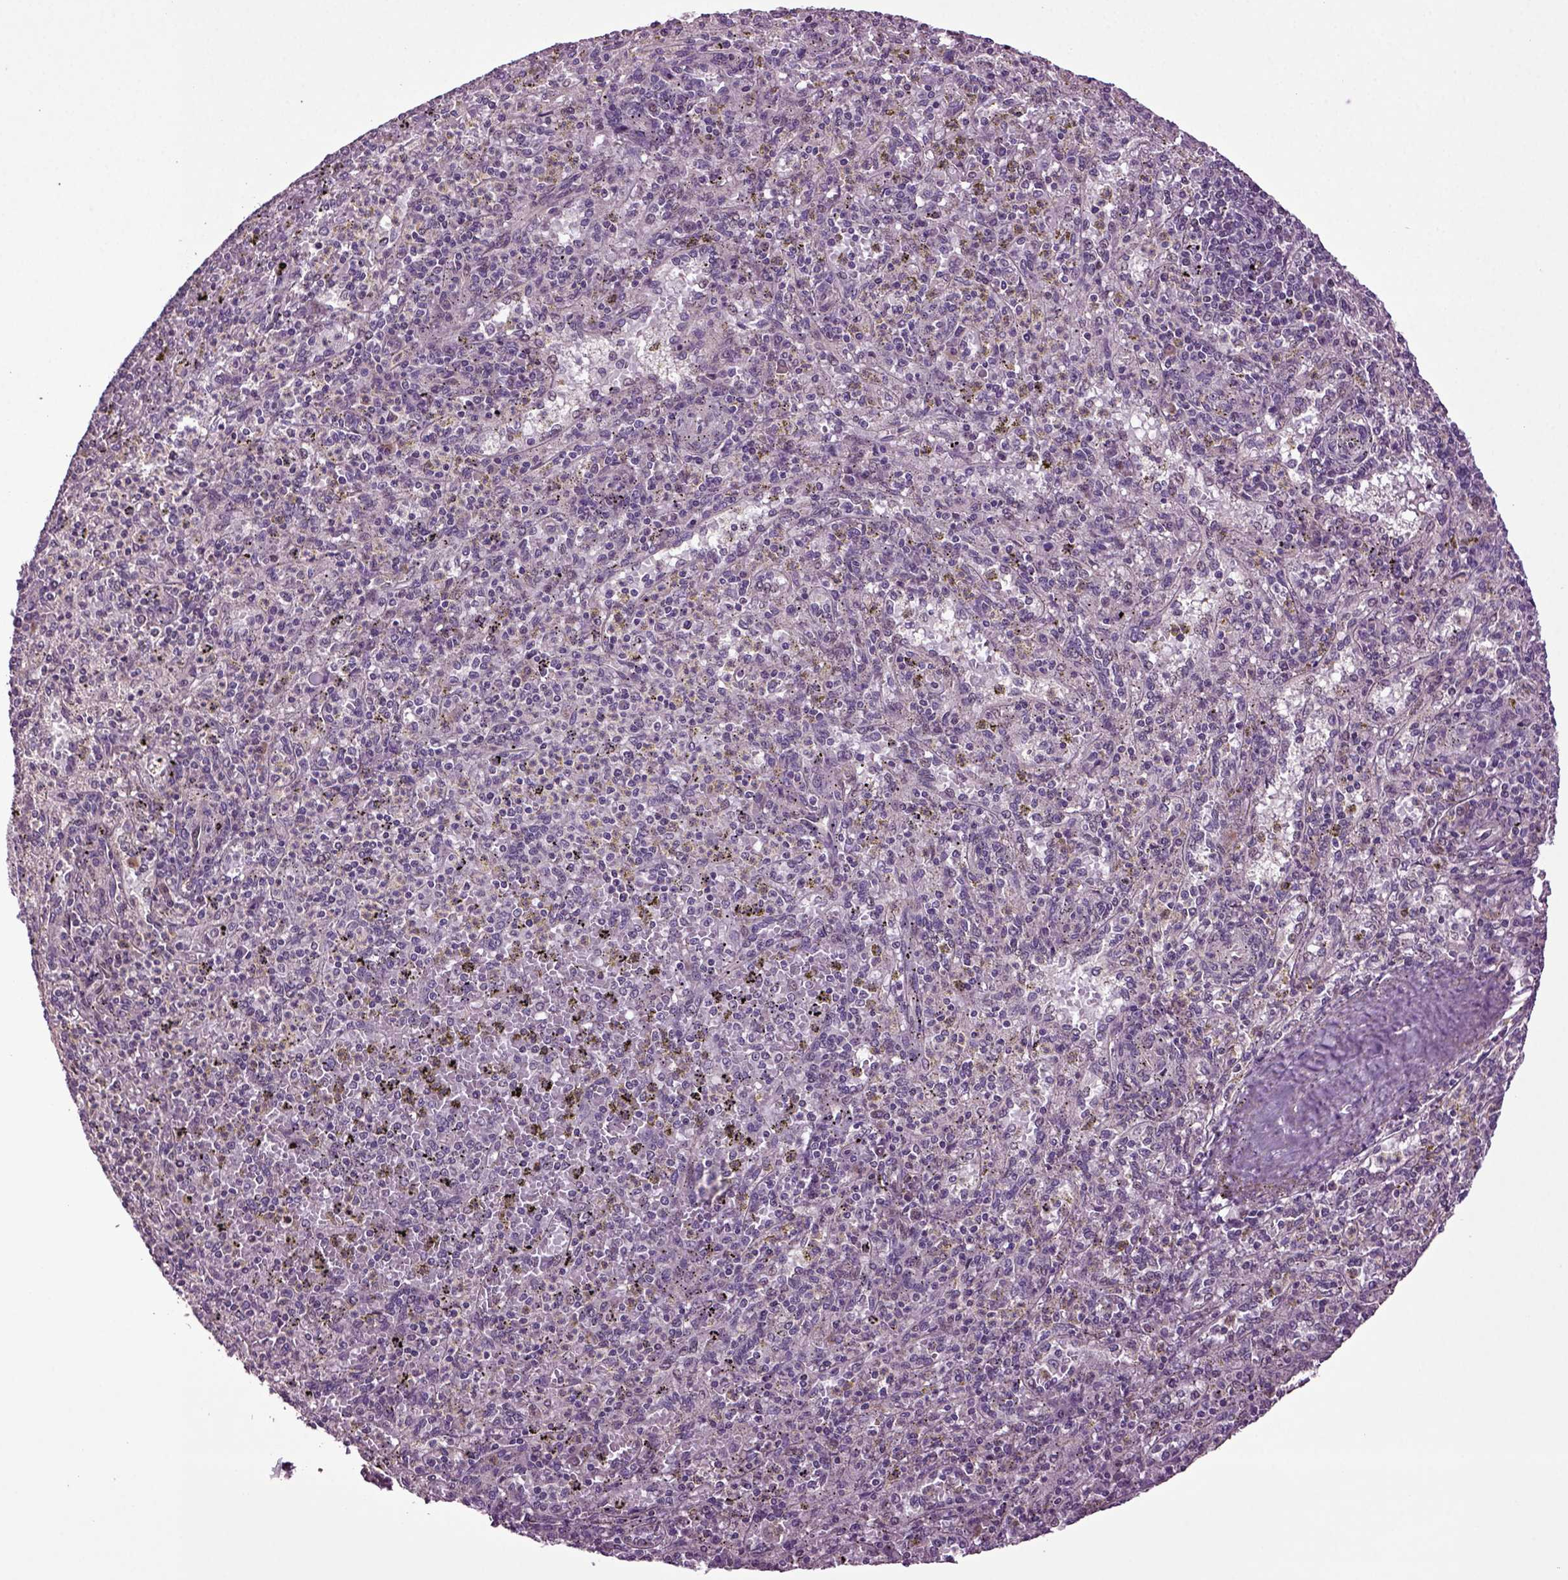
{"staining": {"intensity": "negative", "quantity": "none", "location": "none"}, "tissue": "spleen", "cell_type": "Cells in red pulp", "image_type": "normal", "snomed": [{"axis": "morphology", "description": "Normal tissue, NOS"}, {"axis": "topography", "description": "Spleen"}], "caption": "Immunohistochemical staining of normal spleen displays no significant staining in cells in red pulp. Brightfield microscopy of IHC stained with DAB (3,3'-diaminobenzidine) (brown) and hematoxylin (blue), captured at high magnification.", "gene": "HAGHL", "patient": {"sex": "male", "age": 60}}